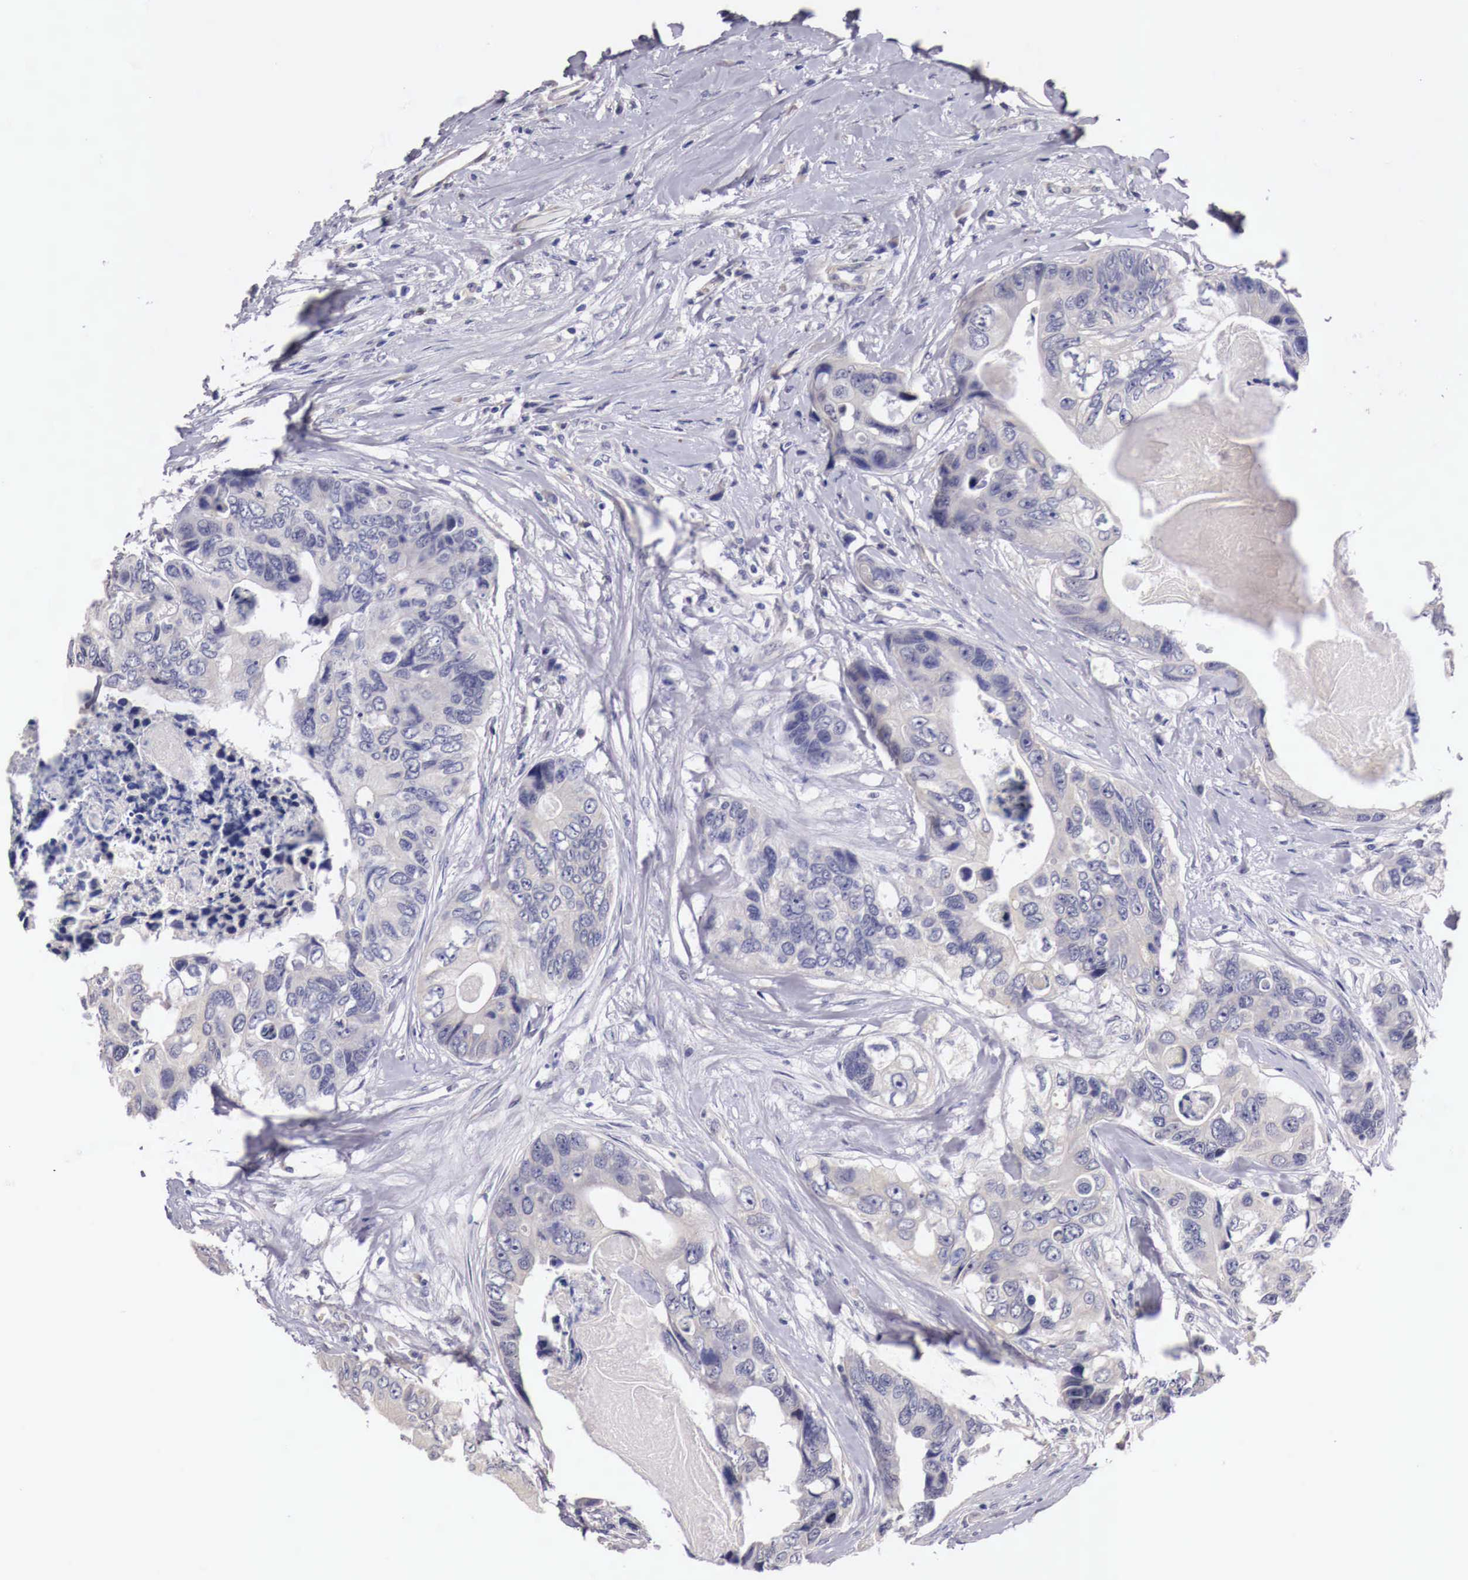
{"staining": {"intensity": "negative", "quantity": "none", "location": "none"}, "tissue": "colorectal cancer", "cell_type": "Tumor cells", "image_type": "cancer", "snomed": [{"axis": "morphology", "description": "Adenocarcinoma, NOS"}, {"axis": "topography", "description": "Colon"}], "caption": "Immunohistochemical staining of colorectal adenocarcinoma exhibits no significant positivity in tumor cells. Brightfield microscopy of immunohistochemistry (IHC) stained with DAB (brown) and hematoxylin (blue), captured at high magnification.", "gene": "ENOX2", "patient": {"sex": "female", "age": 86}}